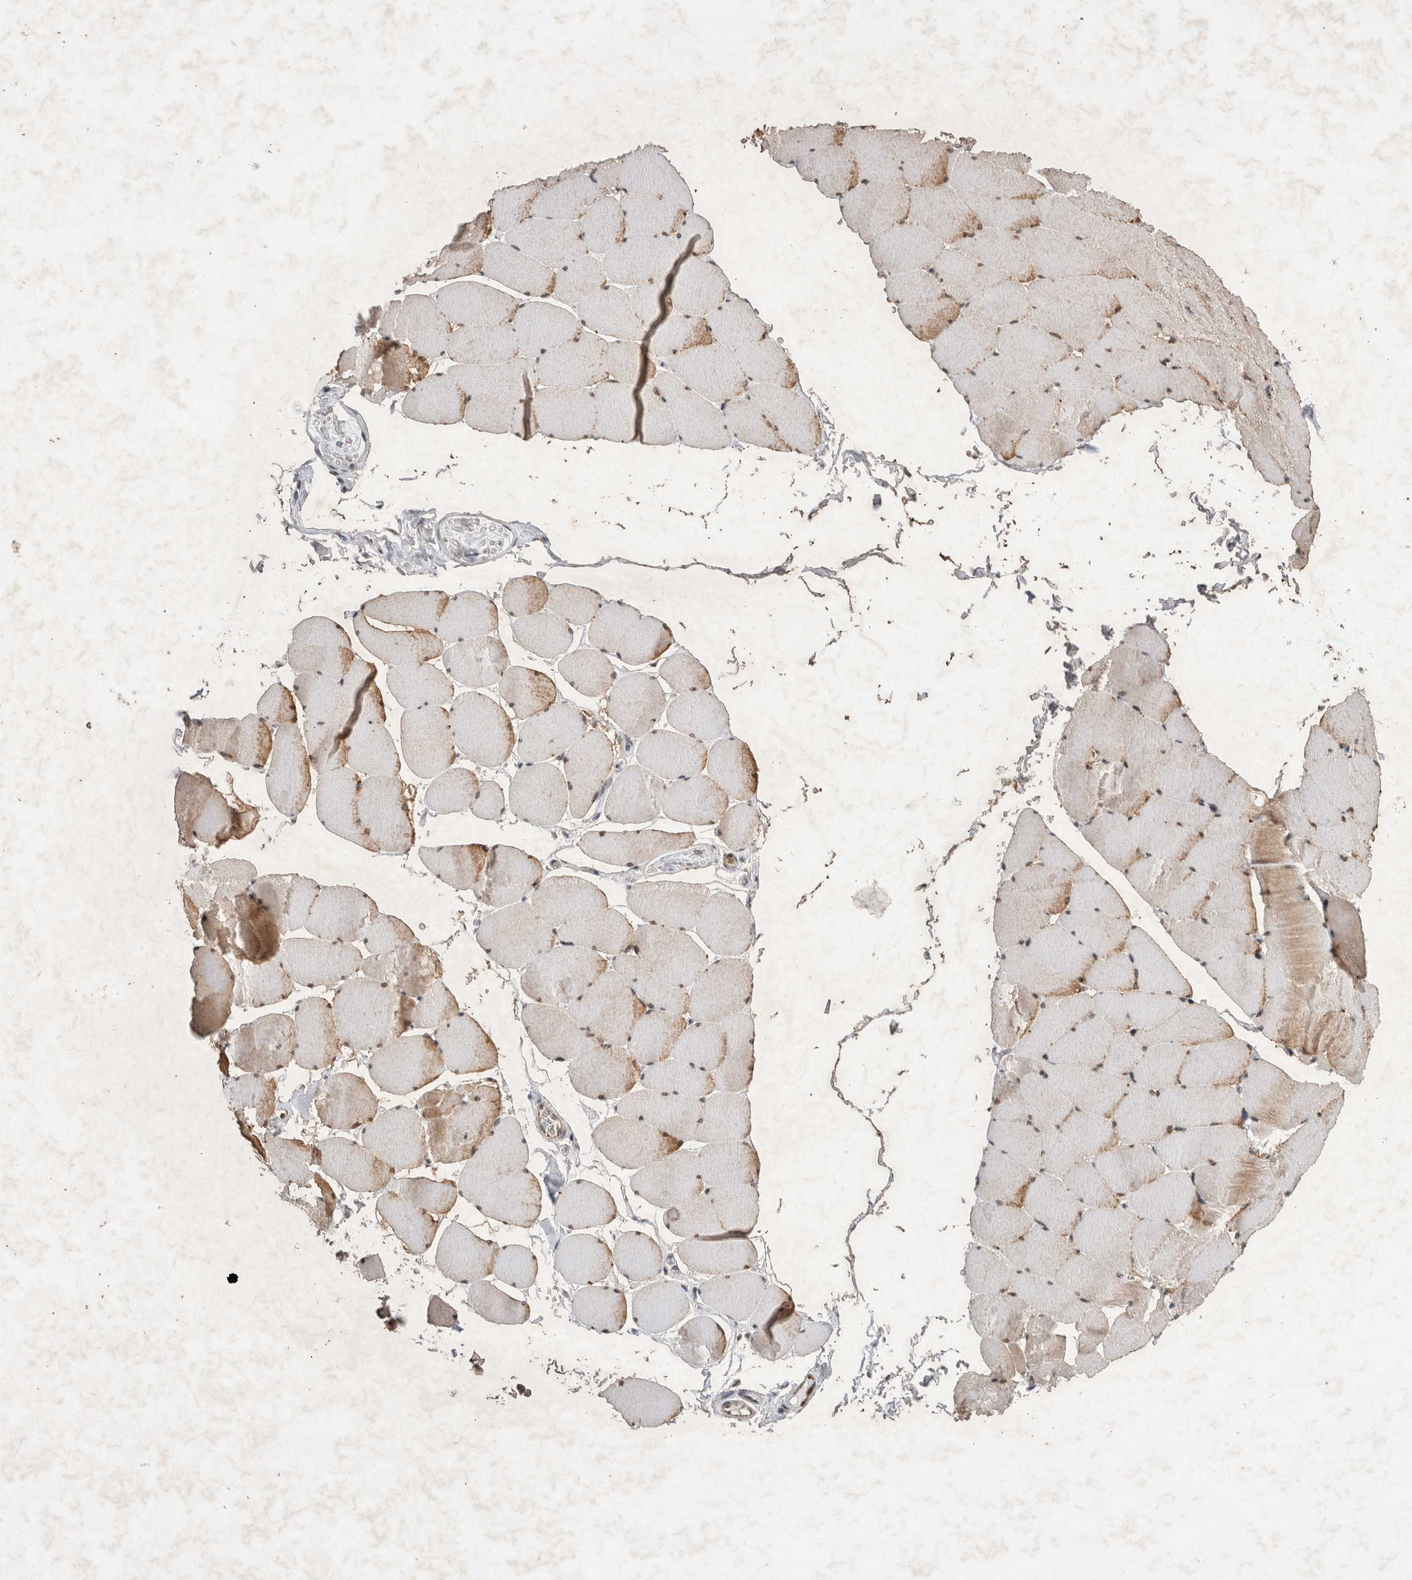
{"staining": {"intensity": "moderate", "quantity": "25%-75%", "location": "cytoplasmic/membranous,nuclear"}, "tissue": "skeletal muscle", "cell_type": "Myocytes", "image_type": "normal", "snomed": [{"axis": "morphology", "description": "Normal tissue, NOS"}, {"axis": "topography", "description": "Skeletal muscle"}], "caption": "This image shows immunohistochemistry staining of normal skeletal muscle, with medium moderate cytoplasmic/membranous,nuclear expression in approximately 25%-75% of myocytes.", "gene": "STK11", "patient": {"sex": "male", "age": 62}}